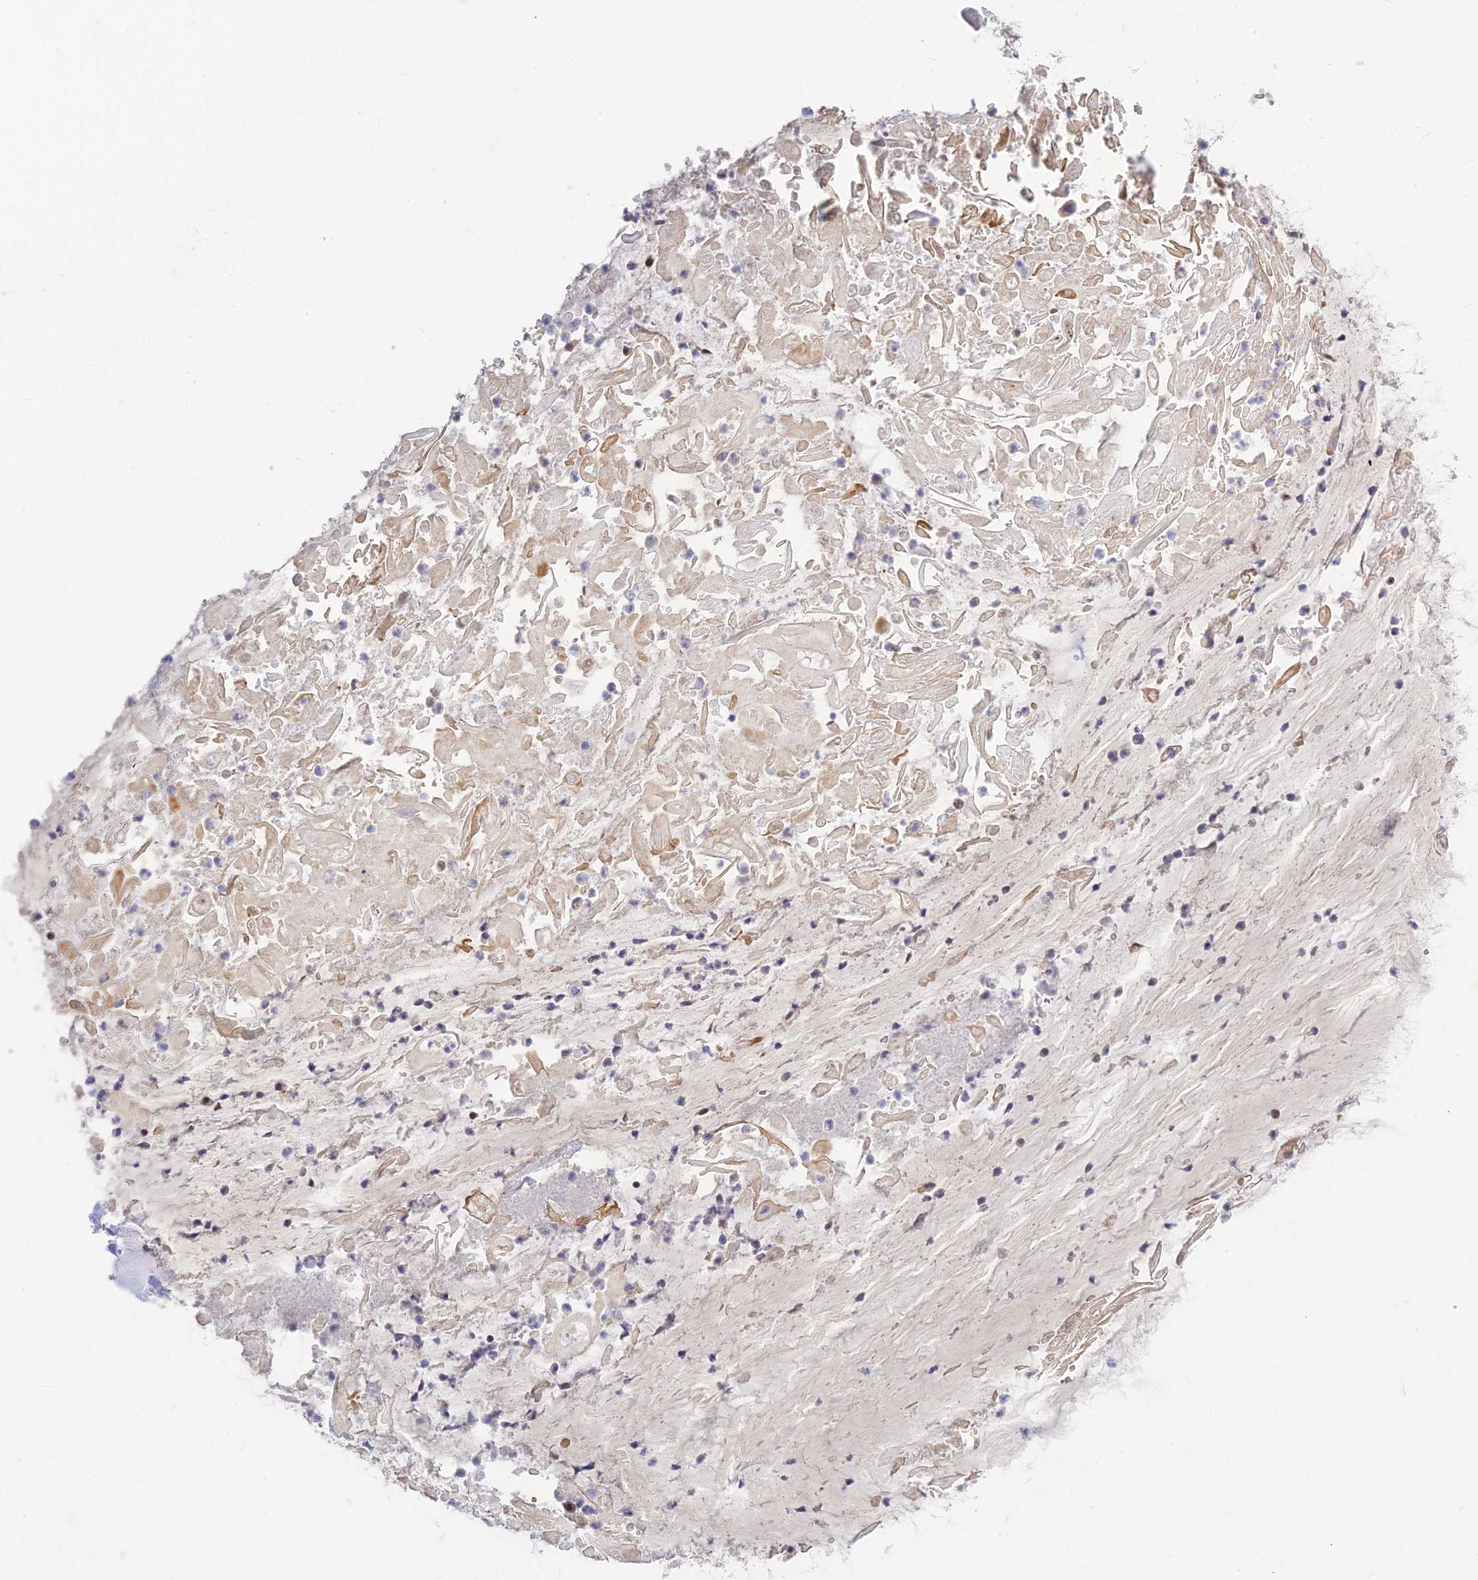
{"staining": {"intensity": "negative", "quantity": "none", "location": "none"}, "tissue": "soft tissue", "cell_type": "Fibroblasts", "image_type": "normal", "snomed": [{"axis": "morphology", "description": "Normal tissue, NOS"}, {"axis": "topography", "description": "Lymph node"}, {"axis": "topography", "description": "Cartilage tissue"}, {"axis": "topography", "description": "Bronchus"}], "caption": "This is a photomicrograph of immunohistochemistry staining of benign soft tissue, which shows no expression in fibroblasts. (DAB immunohistochemistry visualized using brightfield microscopy, high magnification).", "gene": "POLR1G", "patient": {"sex": "male", "age": 63}}